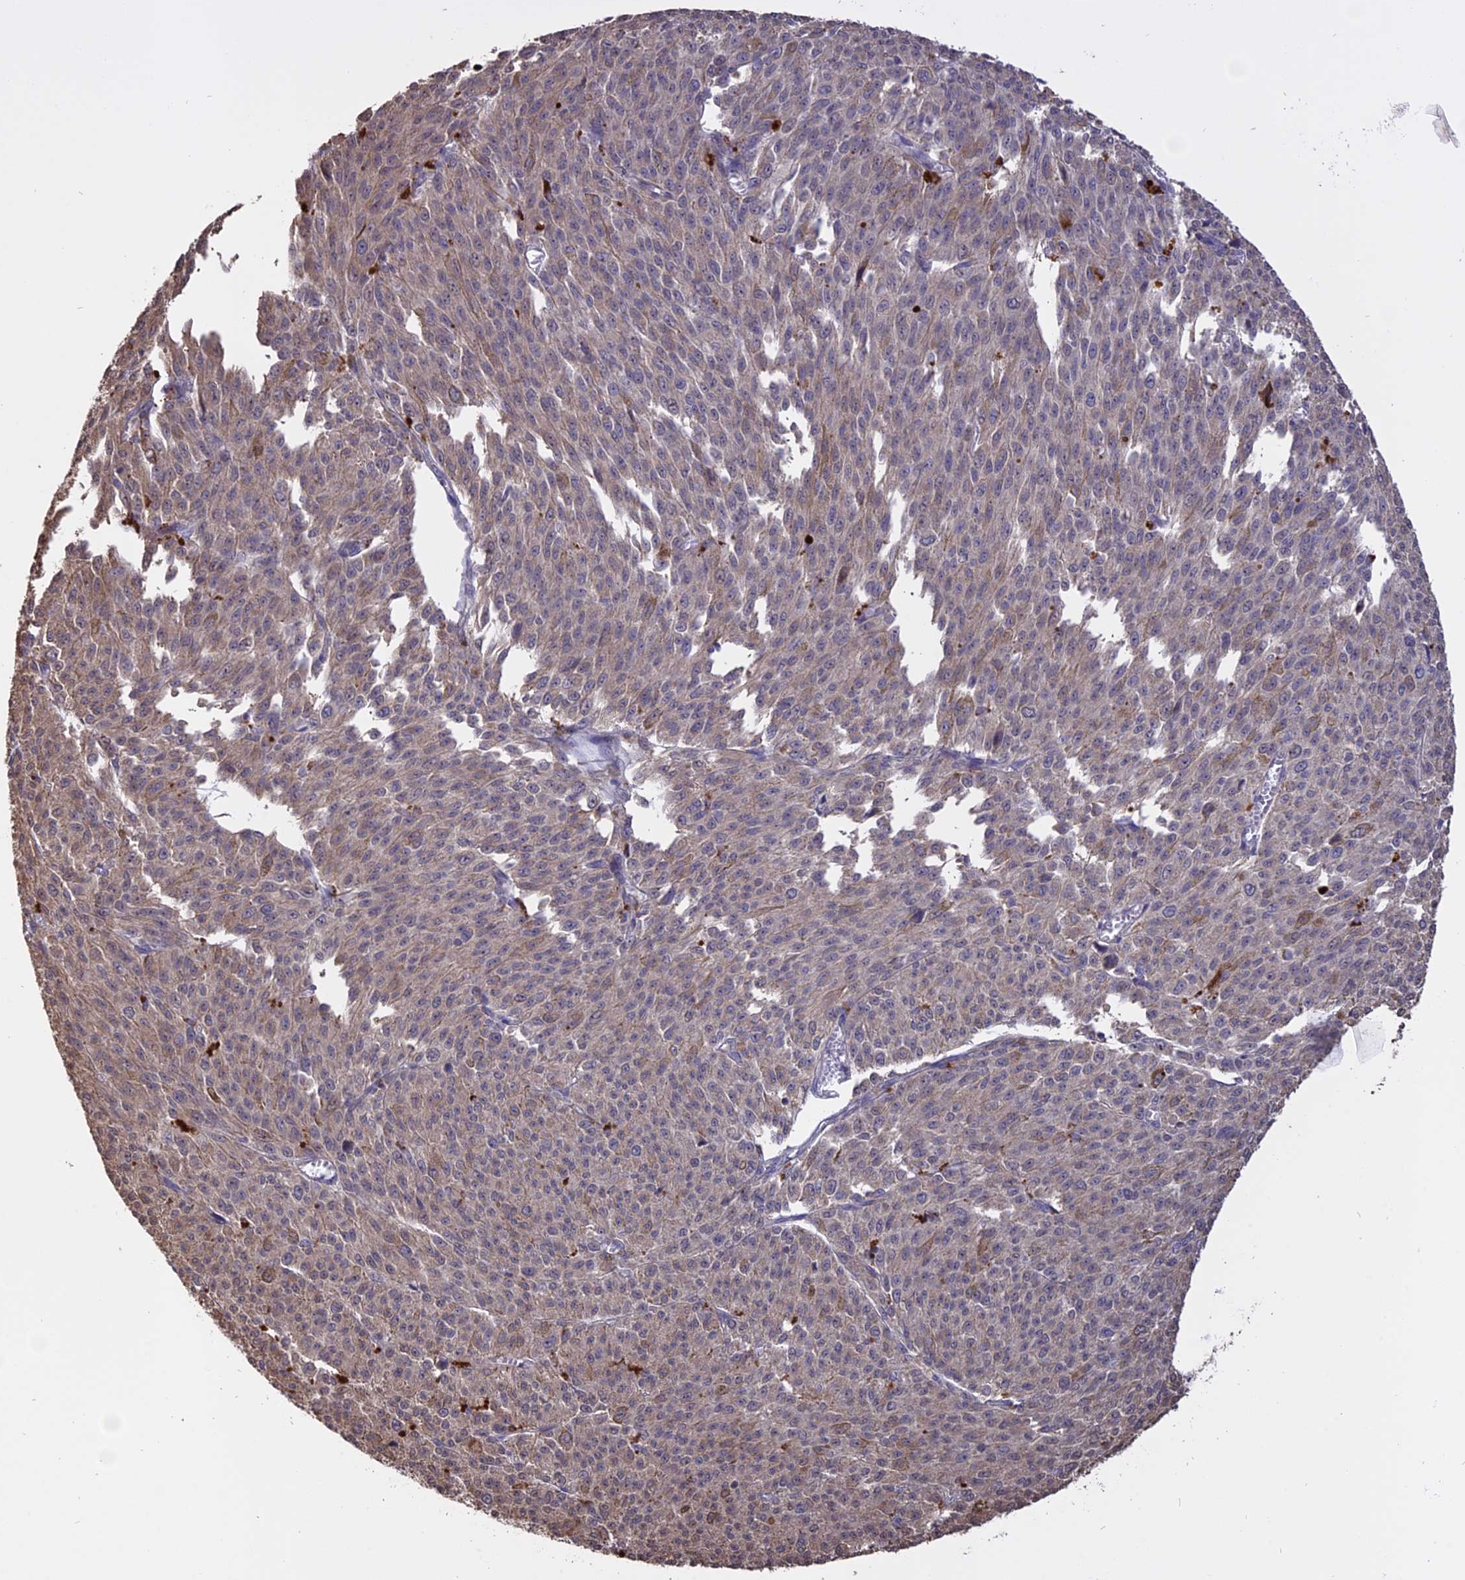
{"staining": {"intensity": "weak", "quantity": "<25%", "location": "cytoplasmic/membranous"}, "tissue": "melanoma", "cell_type": "Tumor cells", "image_type": "cancer", "snomed": [{"axis": "morphology", "description": "Malignant melanoma, NOS"}, {"axis": "topography", "description": "Skin"}], "caption": "High power microscopy micrograph of an immunohistochemistry (IHC) photomicrograph of malignant melanoma, revealing no significant expression in tumor cells.", "gene": "CARMIL2", "patient": {"sex": "female", "age": 52}}